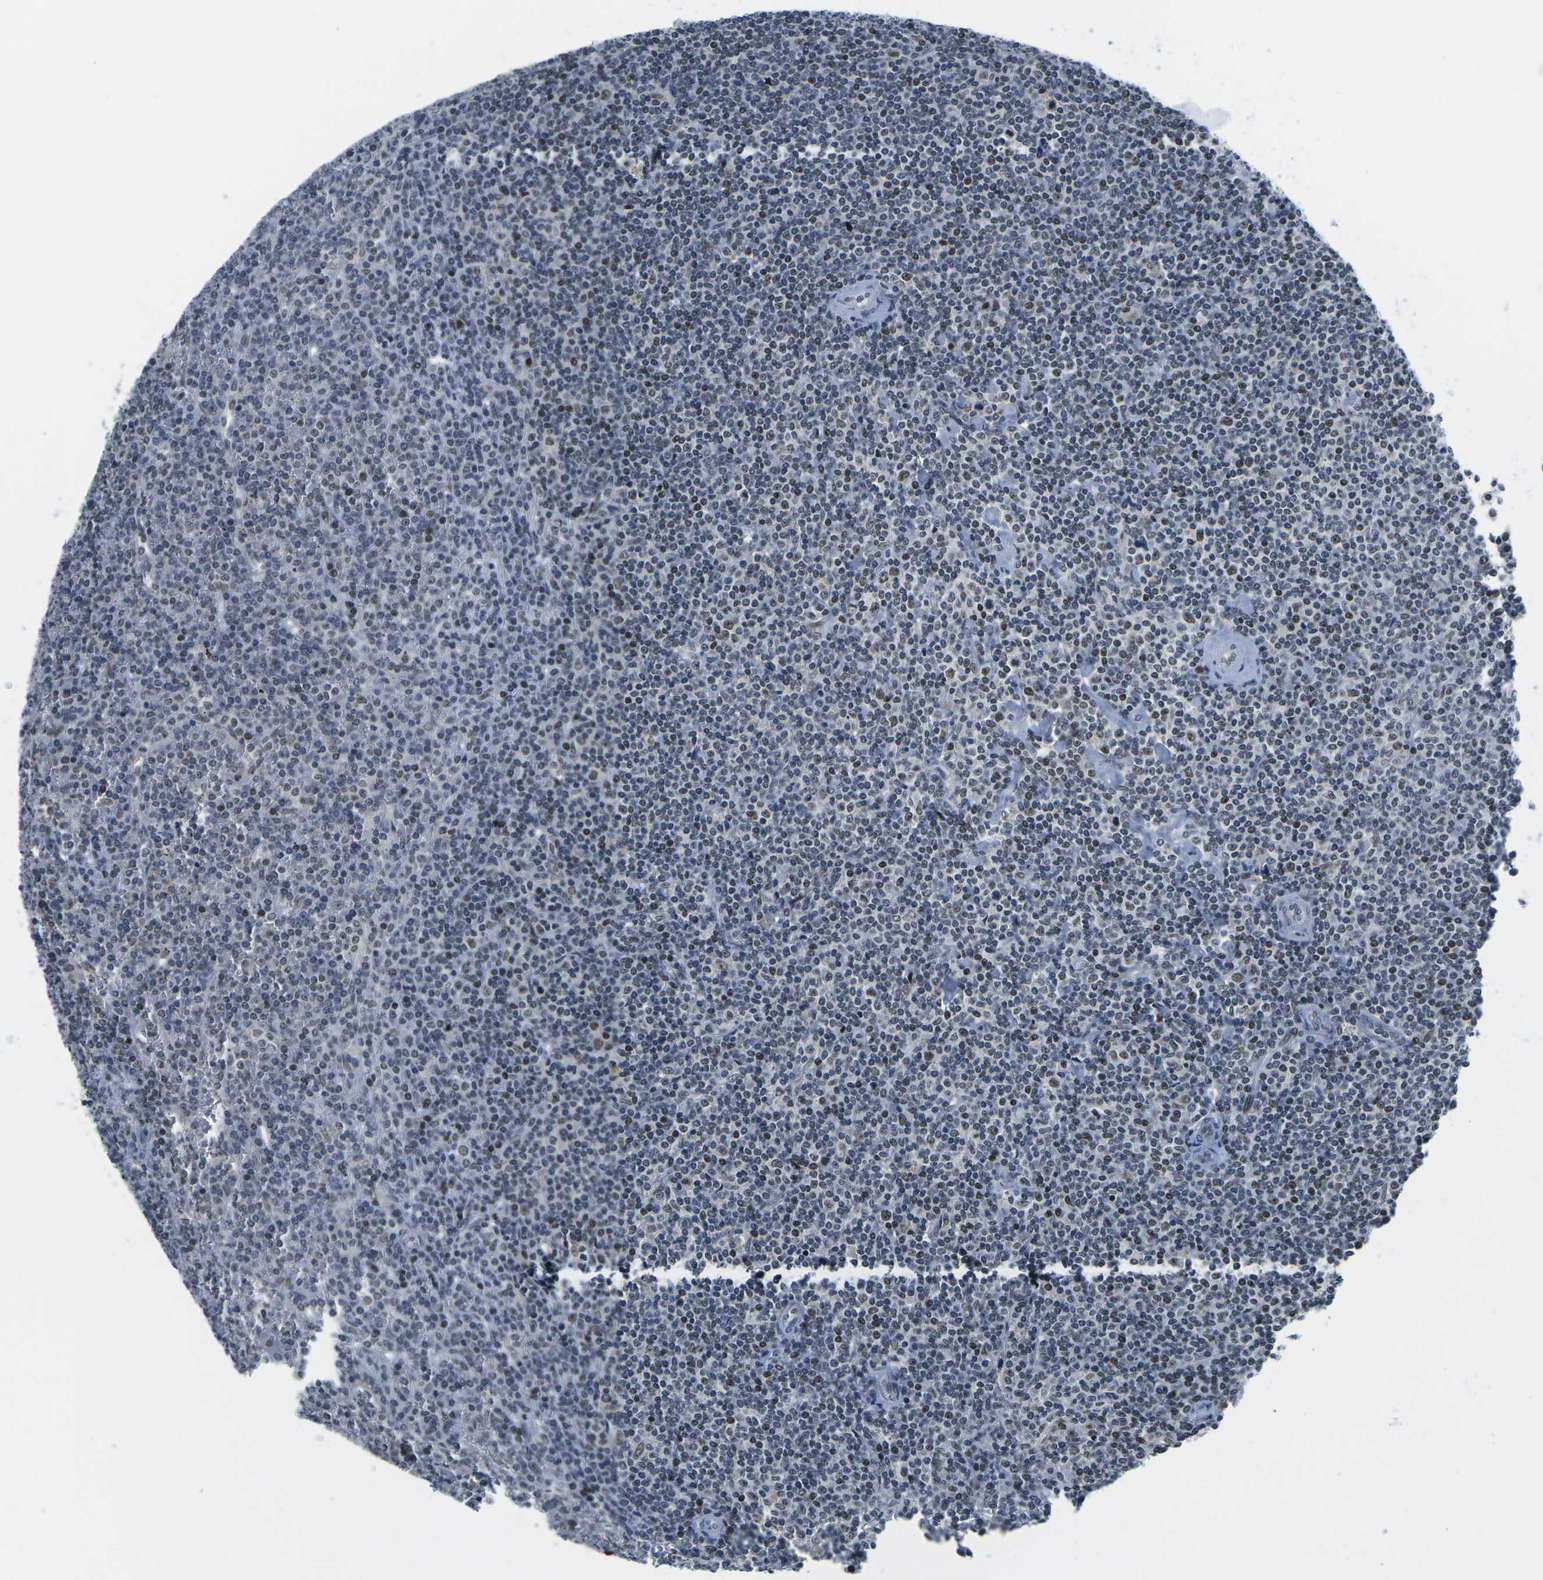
{"staining": {"intensity": "moderate", "quantity": "25%-75%", "location": "nuclear"}, "tissue": "lymphoma", "cell_type": "Tumor cells", "image_type": "cancer", "snomed": [{"axis": "morphology", "description": "Malignant lymphoma, non-Hodgkin's type, Low grade"}, {"axis": "topography", "description": "Spleen"}], "caption": "This micrograph exhibits lymphoma stained with IHC to label a protein in brown. The nuclear of tumor cells show moderate positivity for the protein. Nuclei are counter-stained blue.", "gene": "PRPF8", "patient": {"sex": "female", "age": 19}}